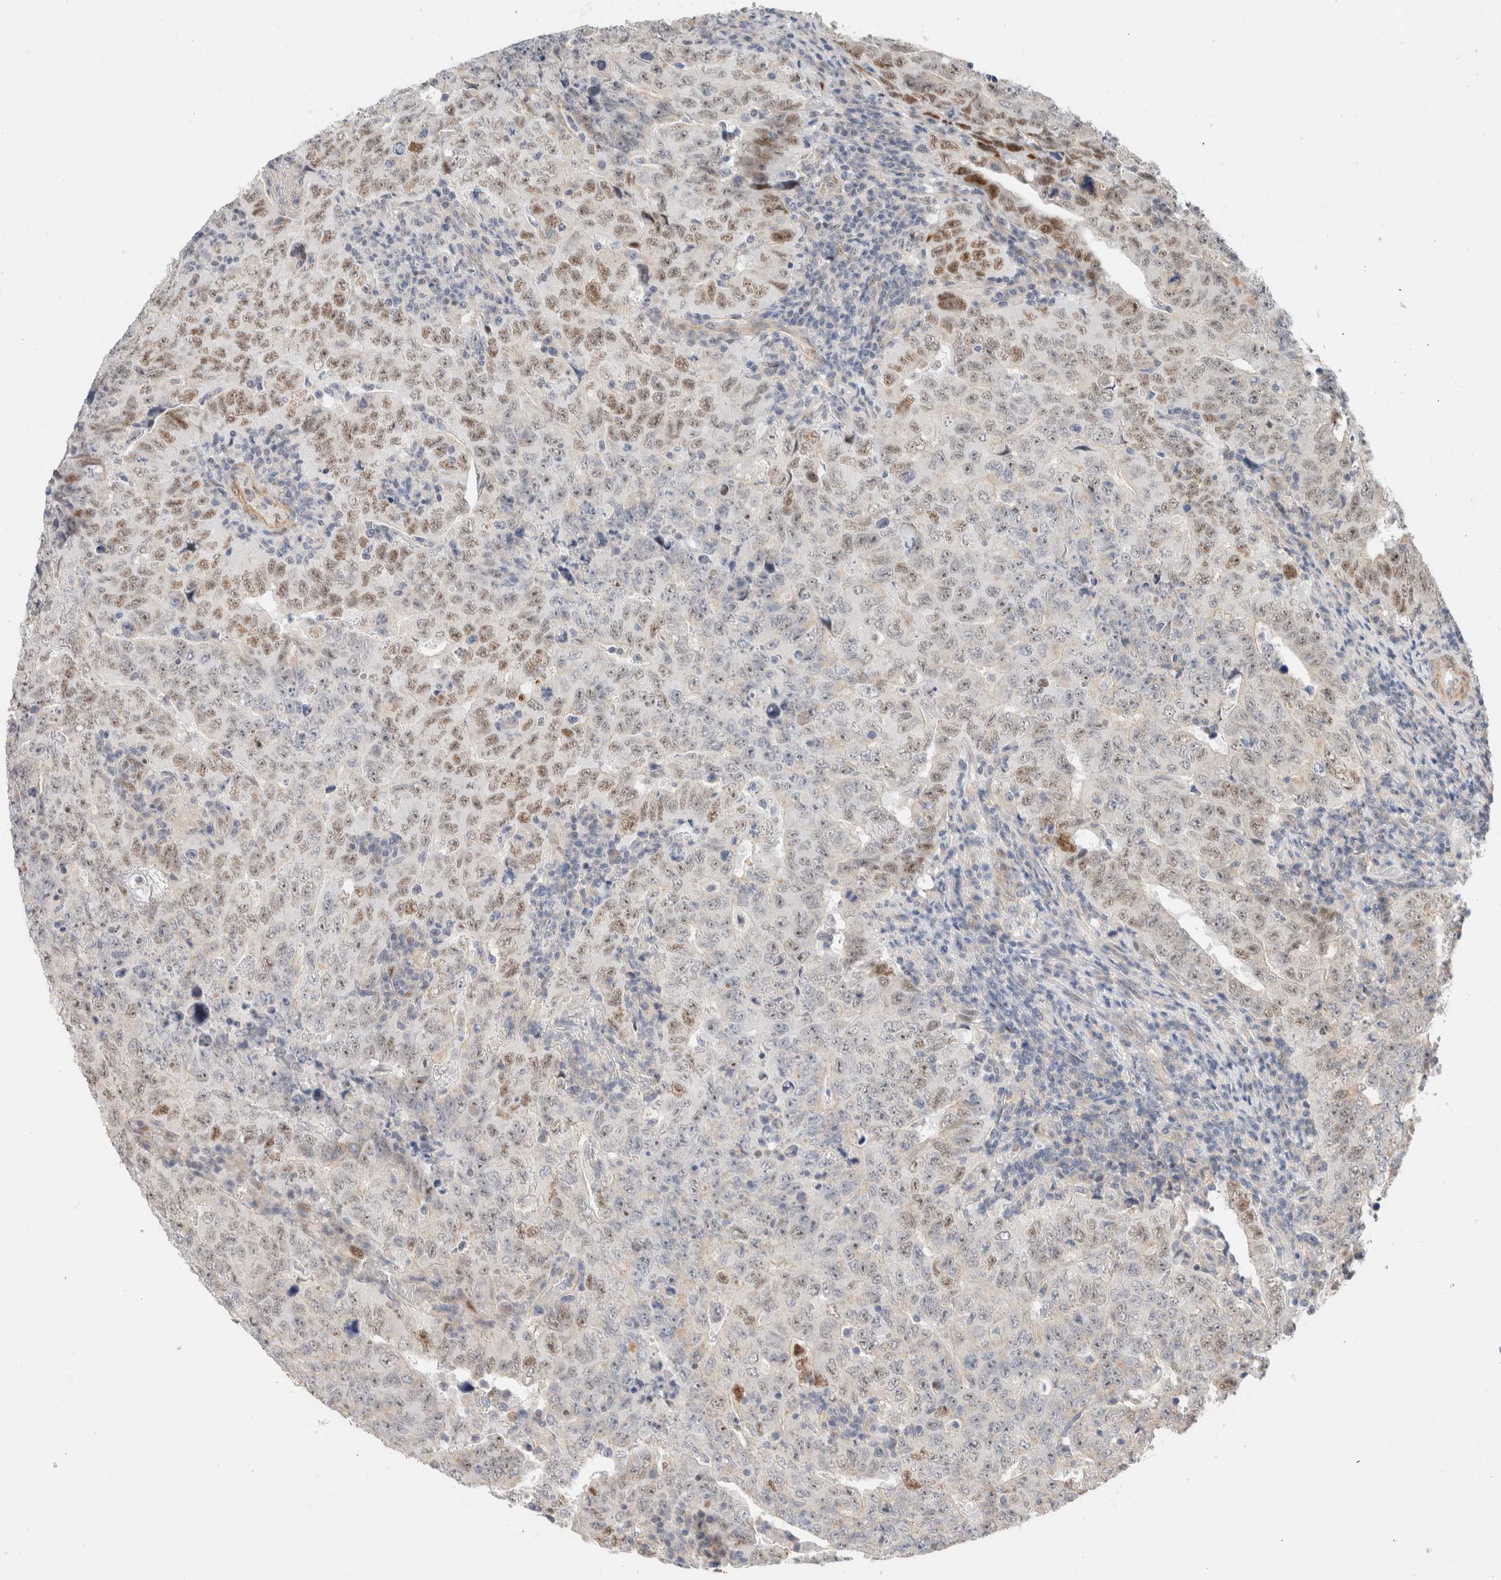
{"staining": {"intensity": "weak", "quantity": "25%-75%", "location": "nuclear"}, "tissue": "testis cancer", "cell_type": "Tumor cells", "image_type": "cancer", "snomed": [{"axis": "morphology", "description": "Carcinoma, Embryonal, NOS"}, {"axis": "topography", "description": "Testis"}], "caption": "Approximately 25%-75% of tumor cells in human testis cancer (embryonal carcinoma) demonstrate weak nuclear protein positivity as visualized by brown immunohistochemical staining.", "gene": "ID3", "patient": {"sex": "male", "age": 26}}